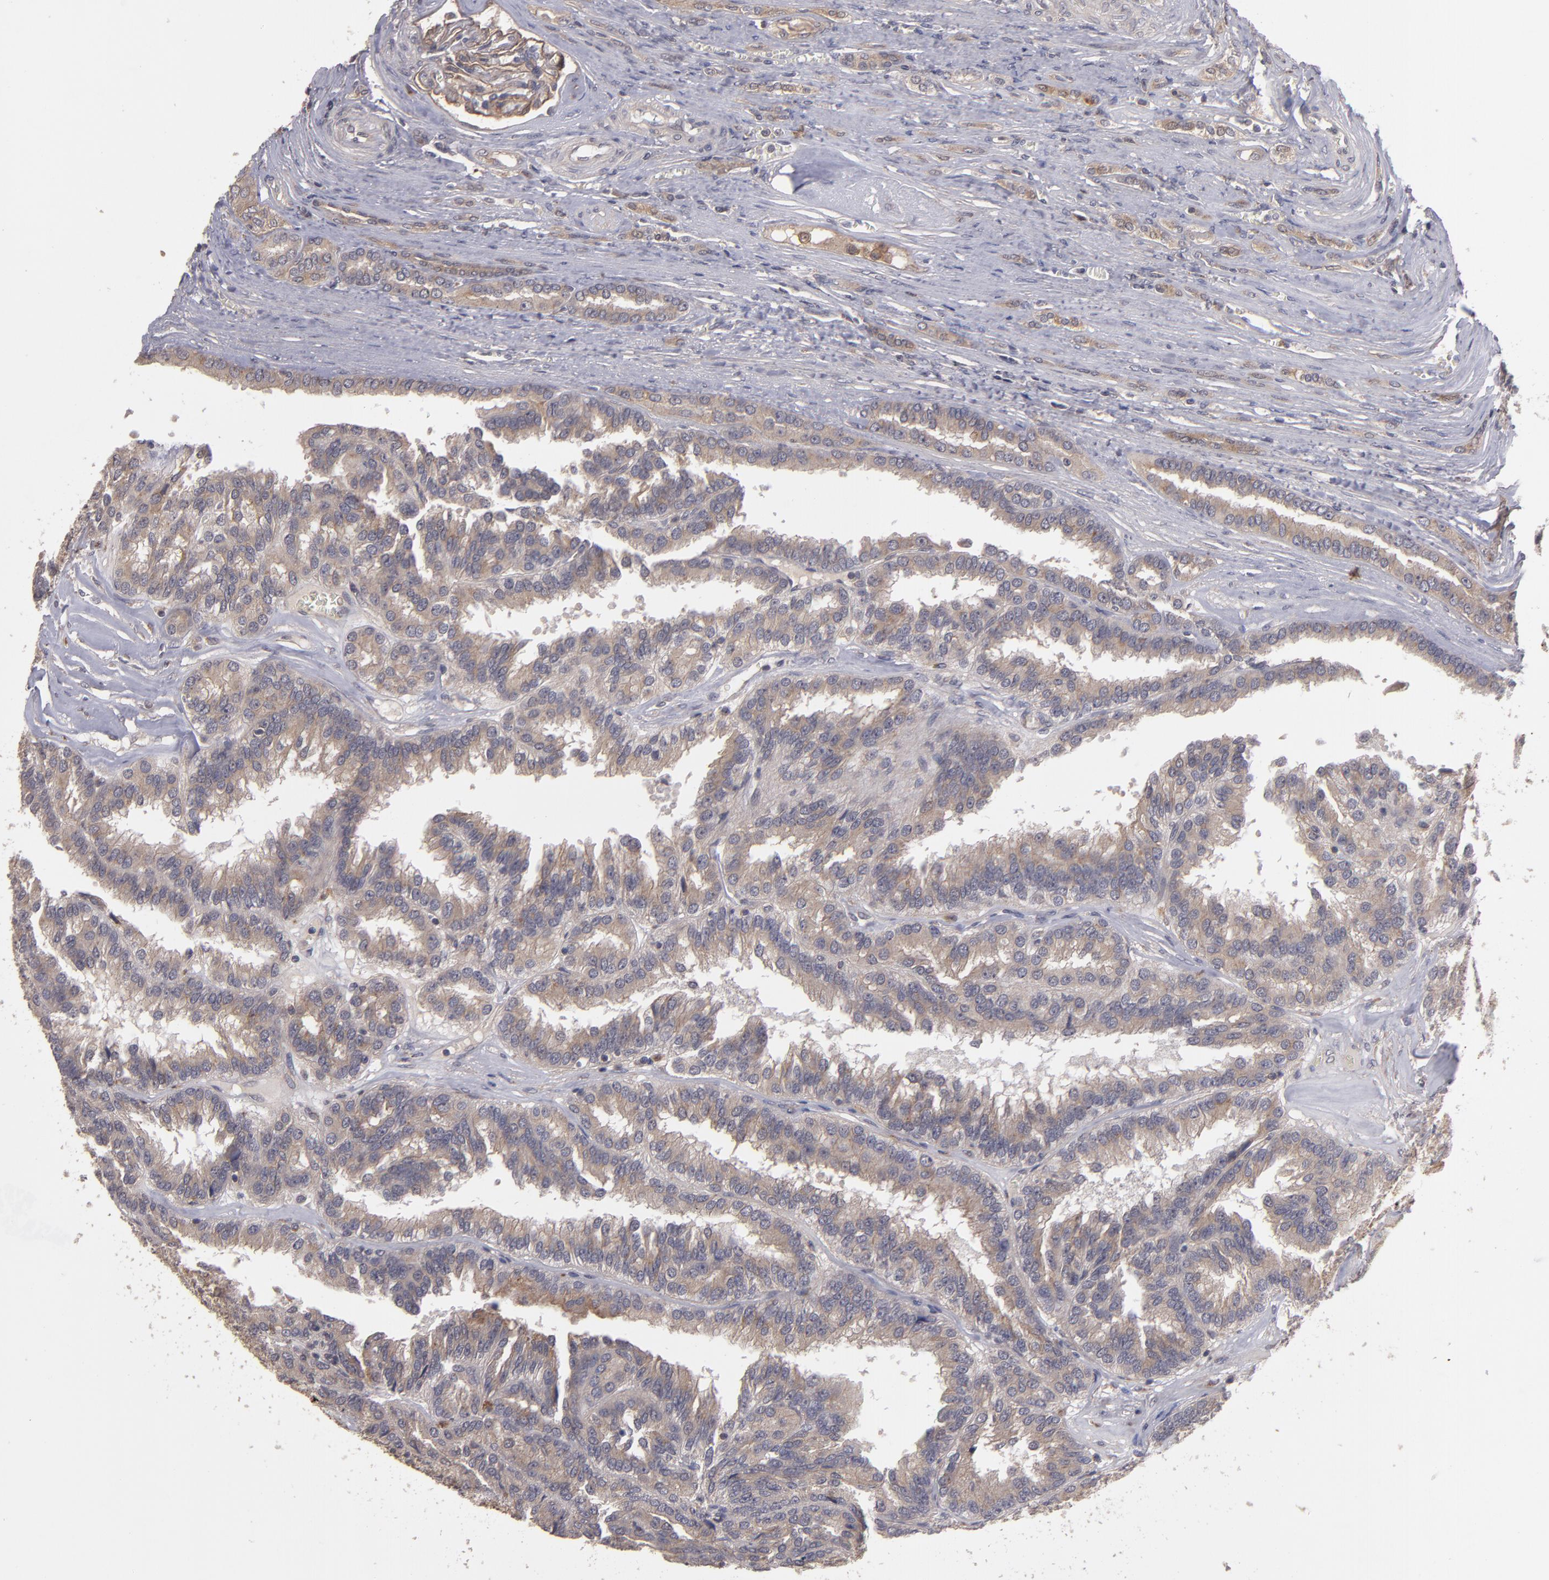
{"staining": {"intensity": "weak", "quantity": ">75%", "location": "cytoplasmic/membranous"}, "tissue": "renal cancer", "cell_type": "Tumor cells", "image_type": "cancer", "snomed": [{"axis": "morphology", "description": "Adenocarcinoma, NOS"}, {"axis": "topography", "description": "Kidney"}], "caption": "DAB immunohistochemical staining of renal cancer displays weak cytoplasmic/membranous protein expression in approximately >75% of tumor cells.", "gene": "CTSO", "patient": {"sex": "male", "age": 46}}